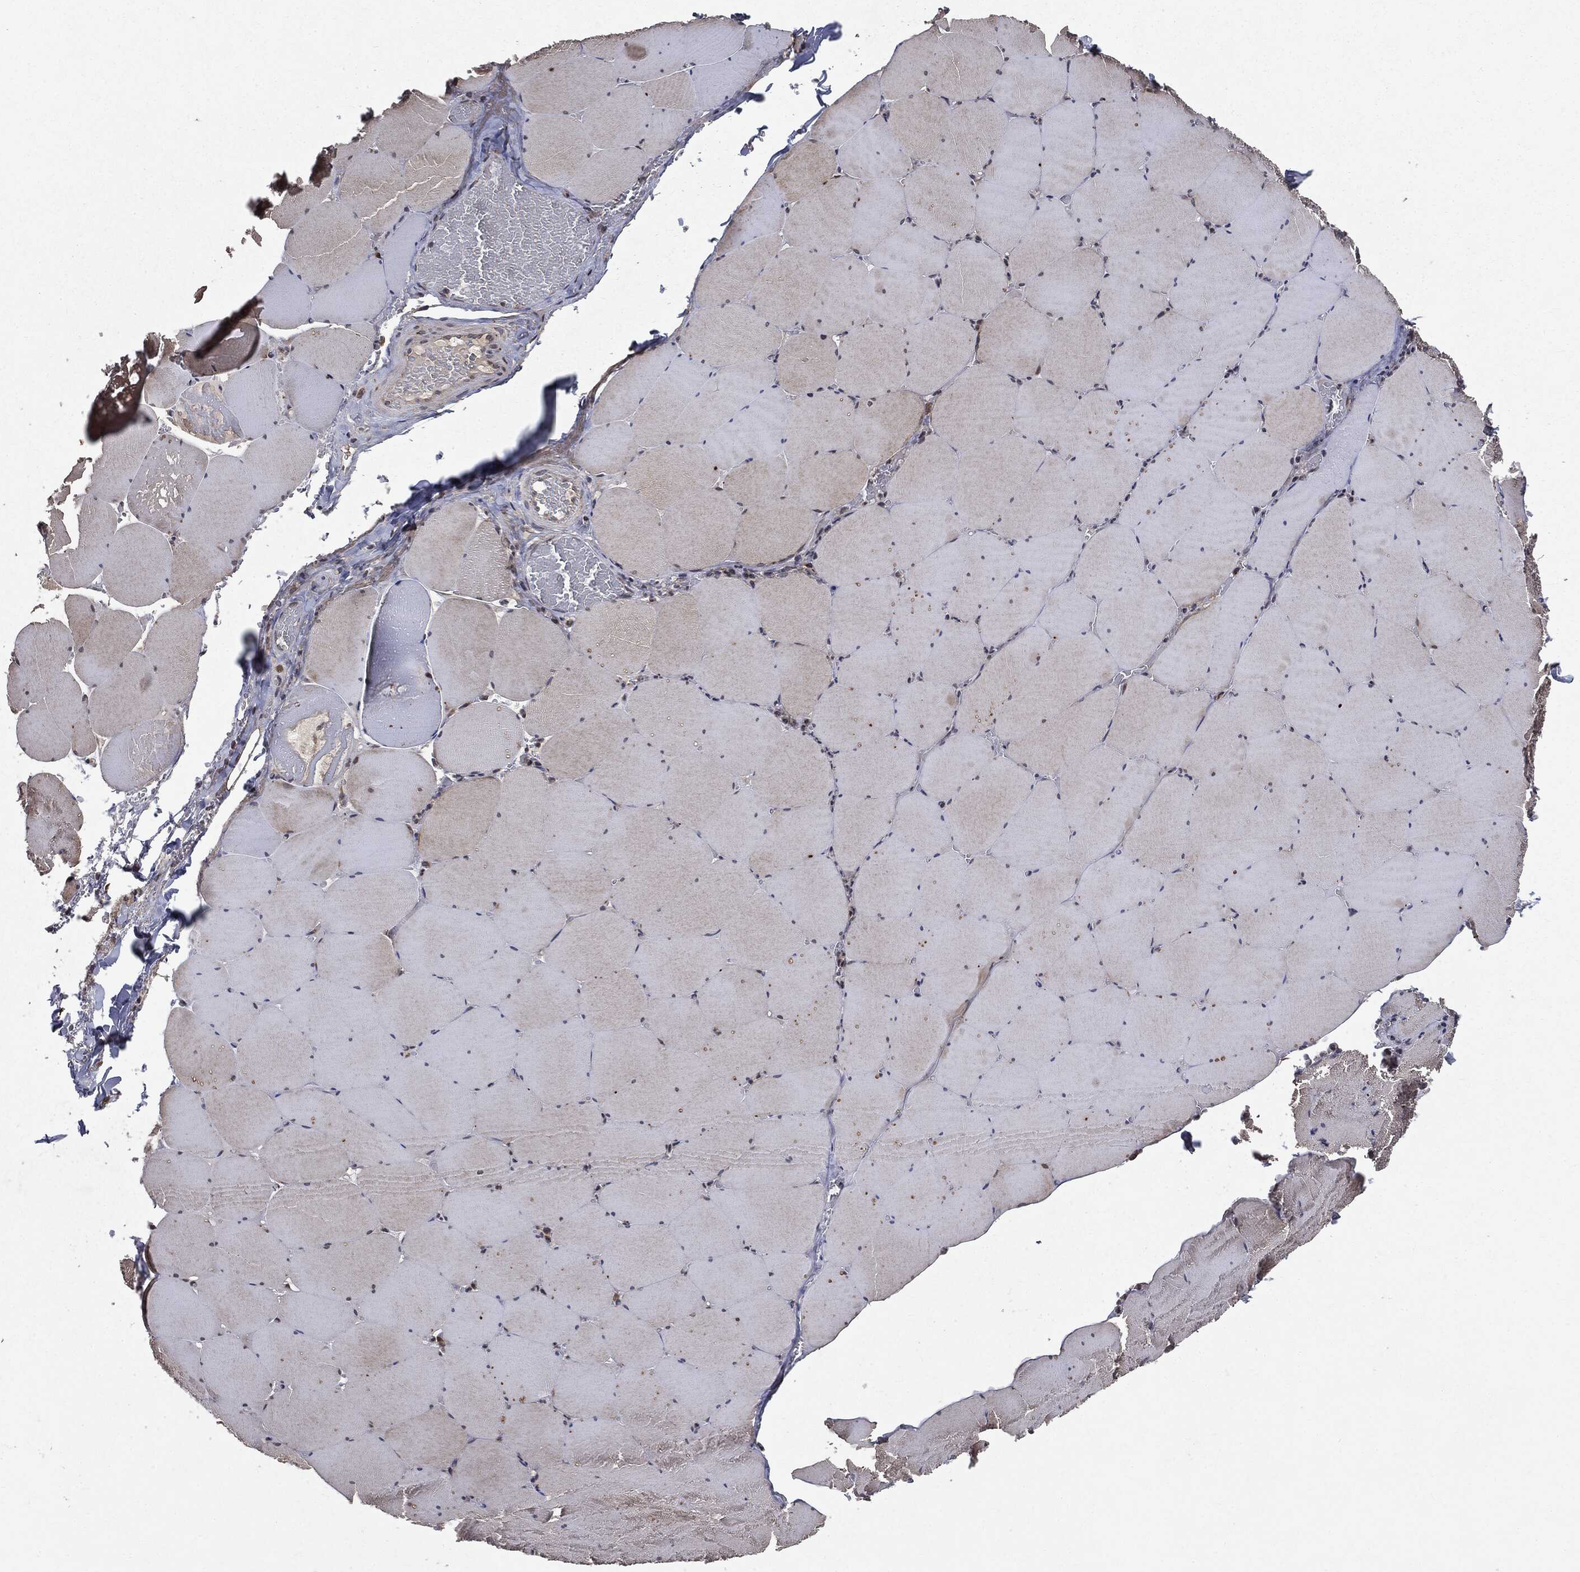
{"staining": {"intensity": "moderate", "quantity": "<25%", "location": "cytoplasmic/membranous"}, "tissue": "skeletal muscle", "cell_type": "Myocytes", "image_type": "normal", "snomed": [{"axis": "morphology", "description": "Normal tissue, NOS"}, {"axis": "morphology", "description": "Malignant melanoma, Metastatic site"}, {"axis": "topography", "description": "Skeletal muscle"}], "caption": "Immunohistochemistry (IHC) photomicrograph of unremarkable skeletal muscle: skeletal muscle stained using IHC reveals low levels of moderate protein expression localized specifically in the cytoplasmic/membranous of myocytes, appearing as a cytoplasmic/membranous brown color.", "gene": "PLPPR2", "patient": {"sex": "male", "age": 50}}